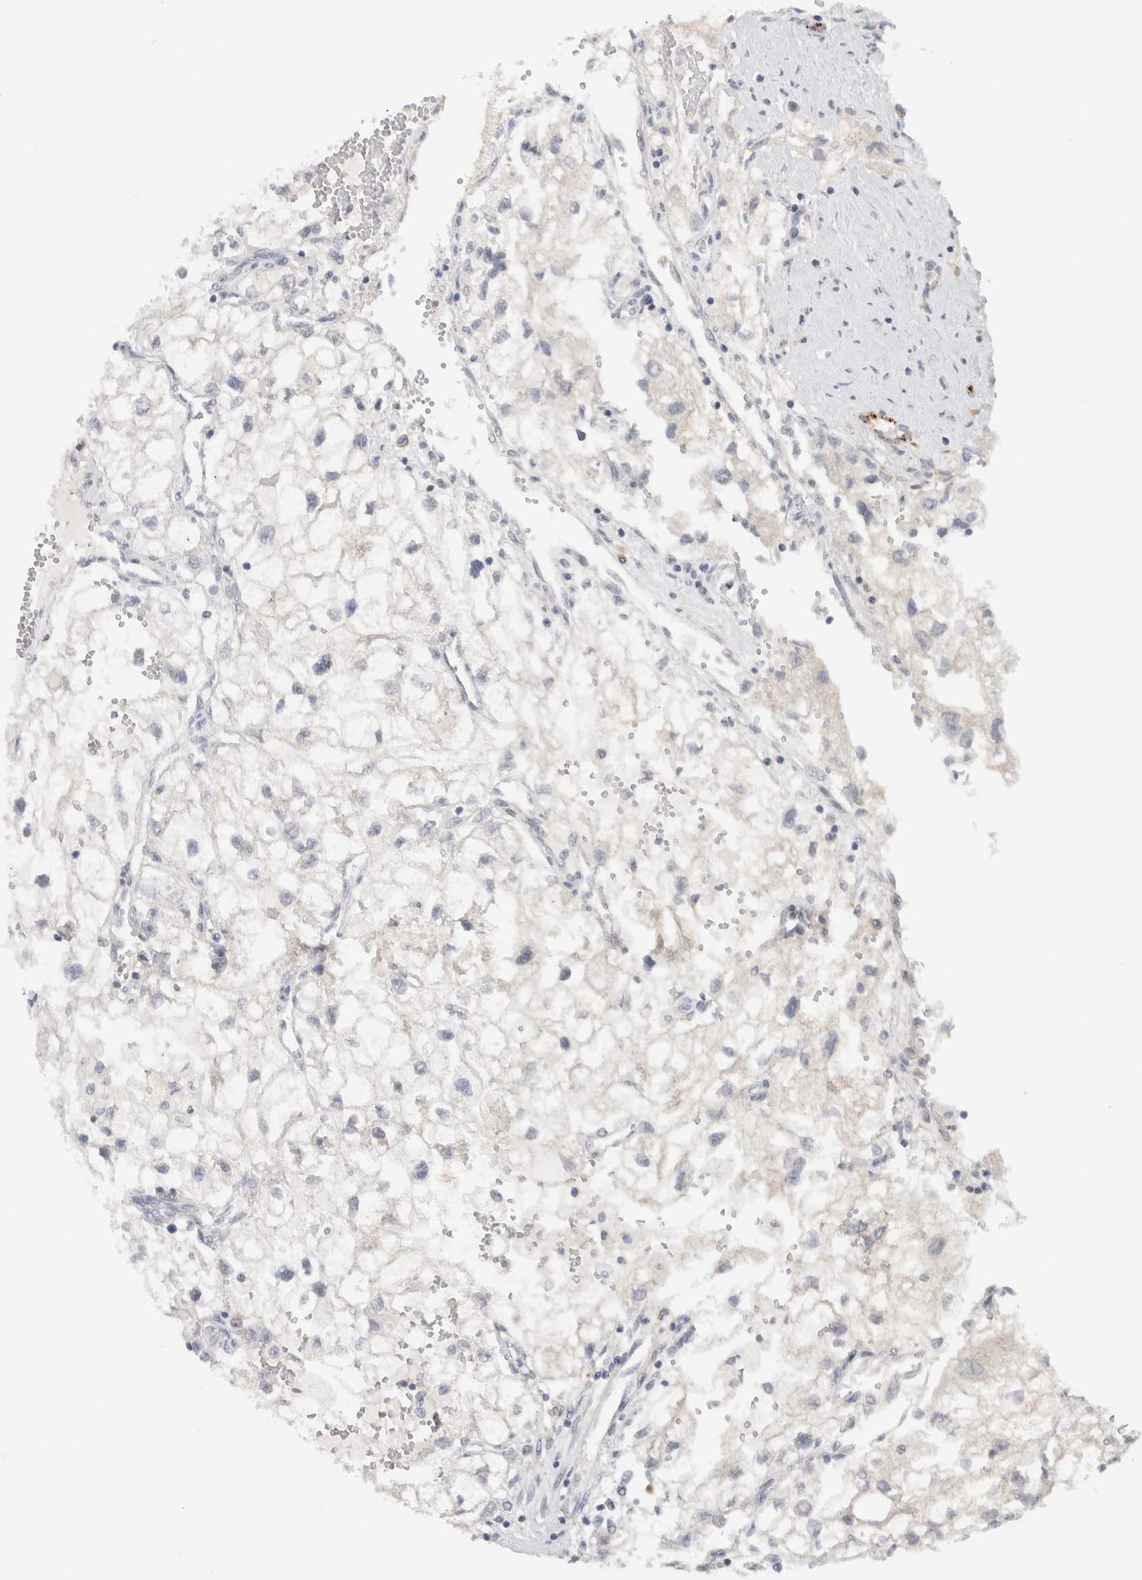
{"staining": {"intensity": "negative", "quantity": "none", "location": "none"}, "tissue": "renal cancer", "cell_type": "Tumor cells", "image_type": "cancer", "snomed": [{"axis": "morphology", "description": "Adenocarcinoma, NOS"}, {"axis": "topography", "description": "Kidney"}], "caption": "Renal cancer (adenocarcinoma) was stained to show a protein in brown. There is no significant expression in tumor cells.", "gene": "CHRM4", "patient": {"sex": "female", "age": 70}}